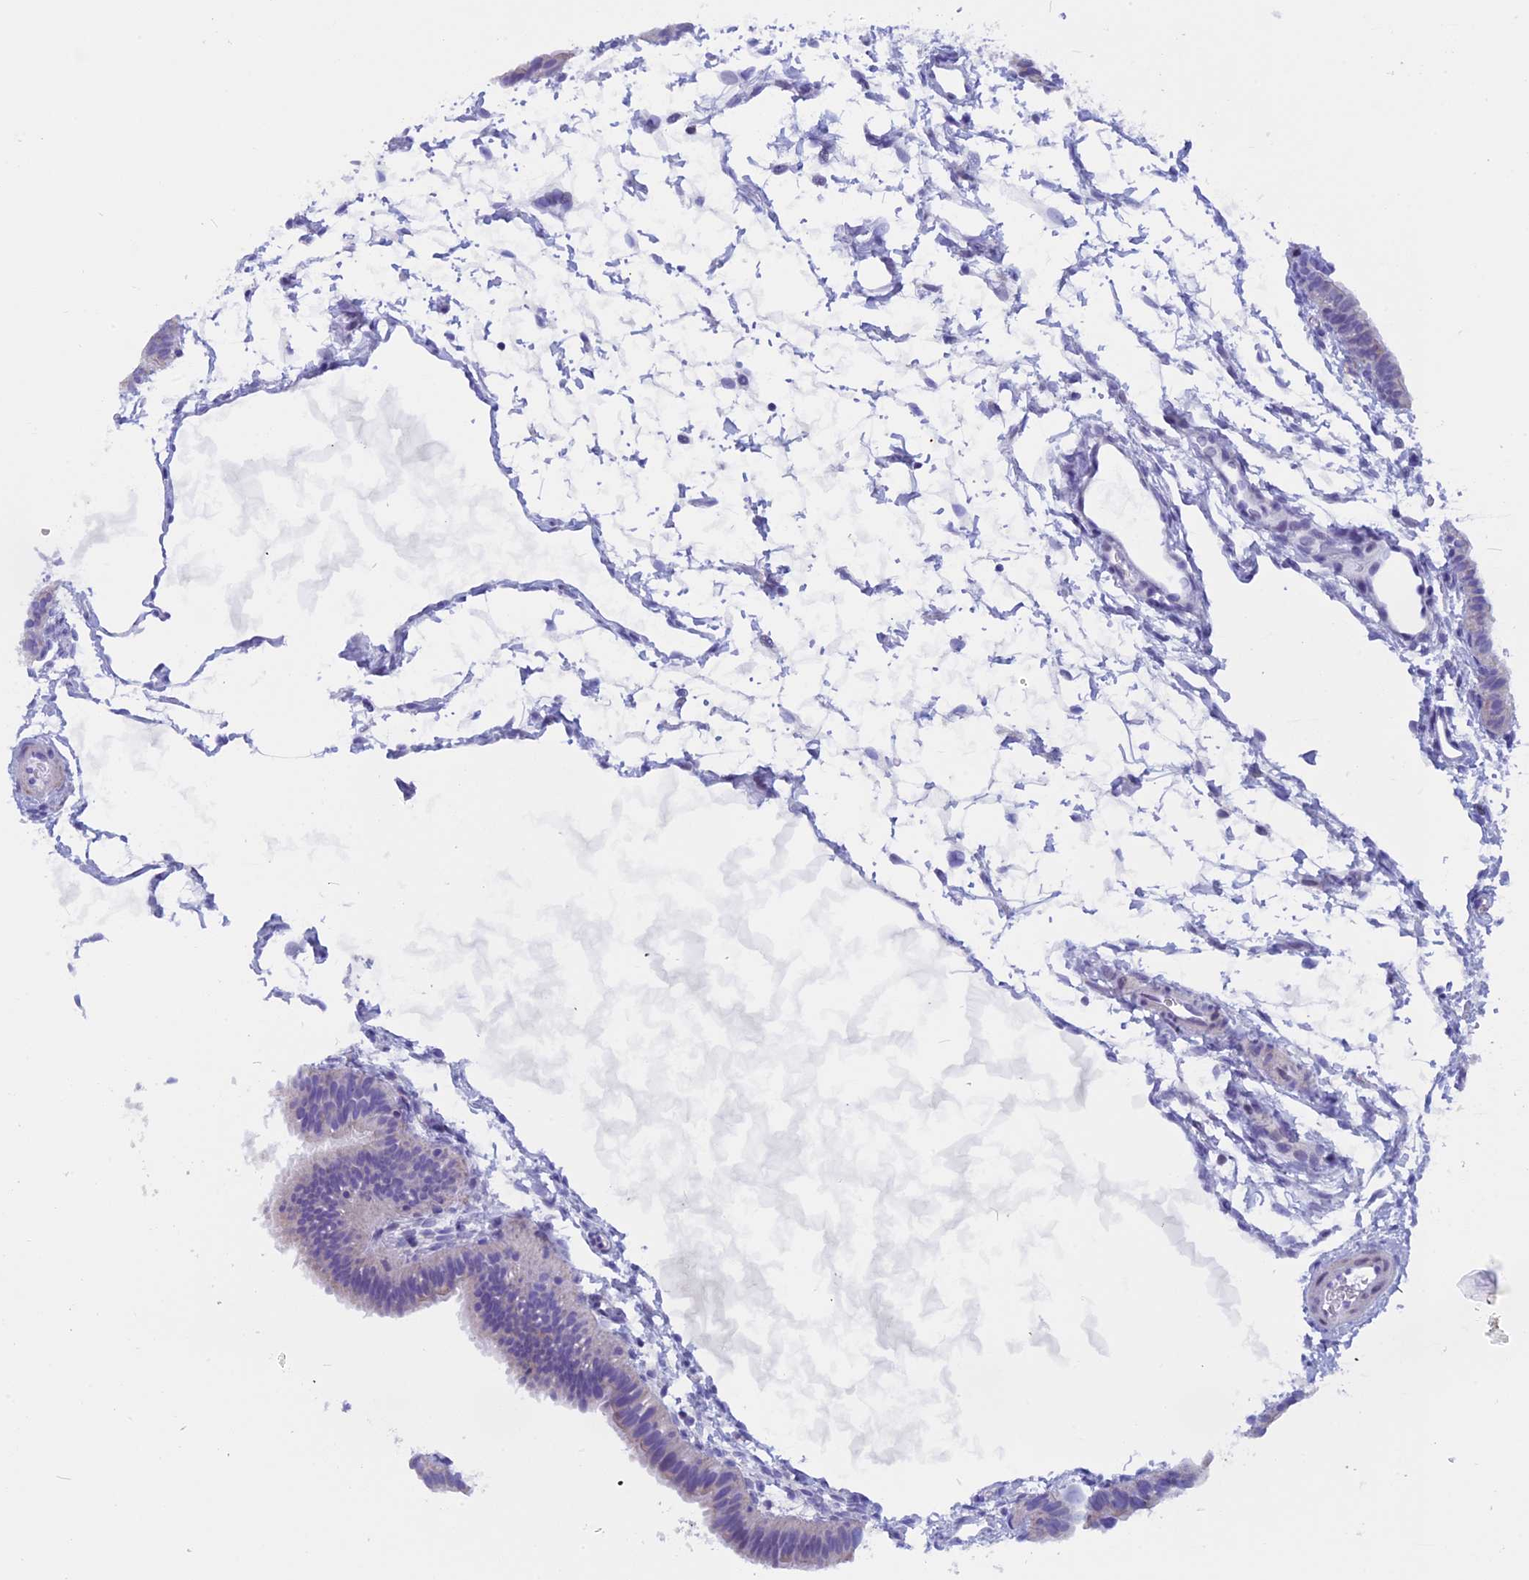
{"staining": {"intensity": "moderate", "quantity": "<25%", "location": "cytoplasmic/membranous"}, "tissue": "fallopian tube", "cell_type": "Glandular cells", "image_type": "normal", "snomed": [{"axis": "morphology", "description": "Normal tissue, NOS"}, {"axis": "topography", "description": "Fallopian tube"}], "caption": "The micrograph displays a brown stain indicating the presence of a protein in the cytoplasmic/membranous of glandular cells in fallopian tube. The protein is stained brown, and the nuclei are stained in blue (DAB (3,3'-diaminobenzidine) IHC with brightfield microscopy, high magnification).", "gene": "ZNF563", "patient": {"sex": "female", "age": 35}}